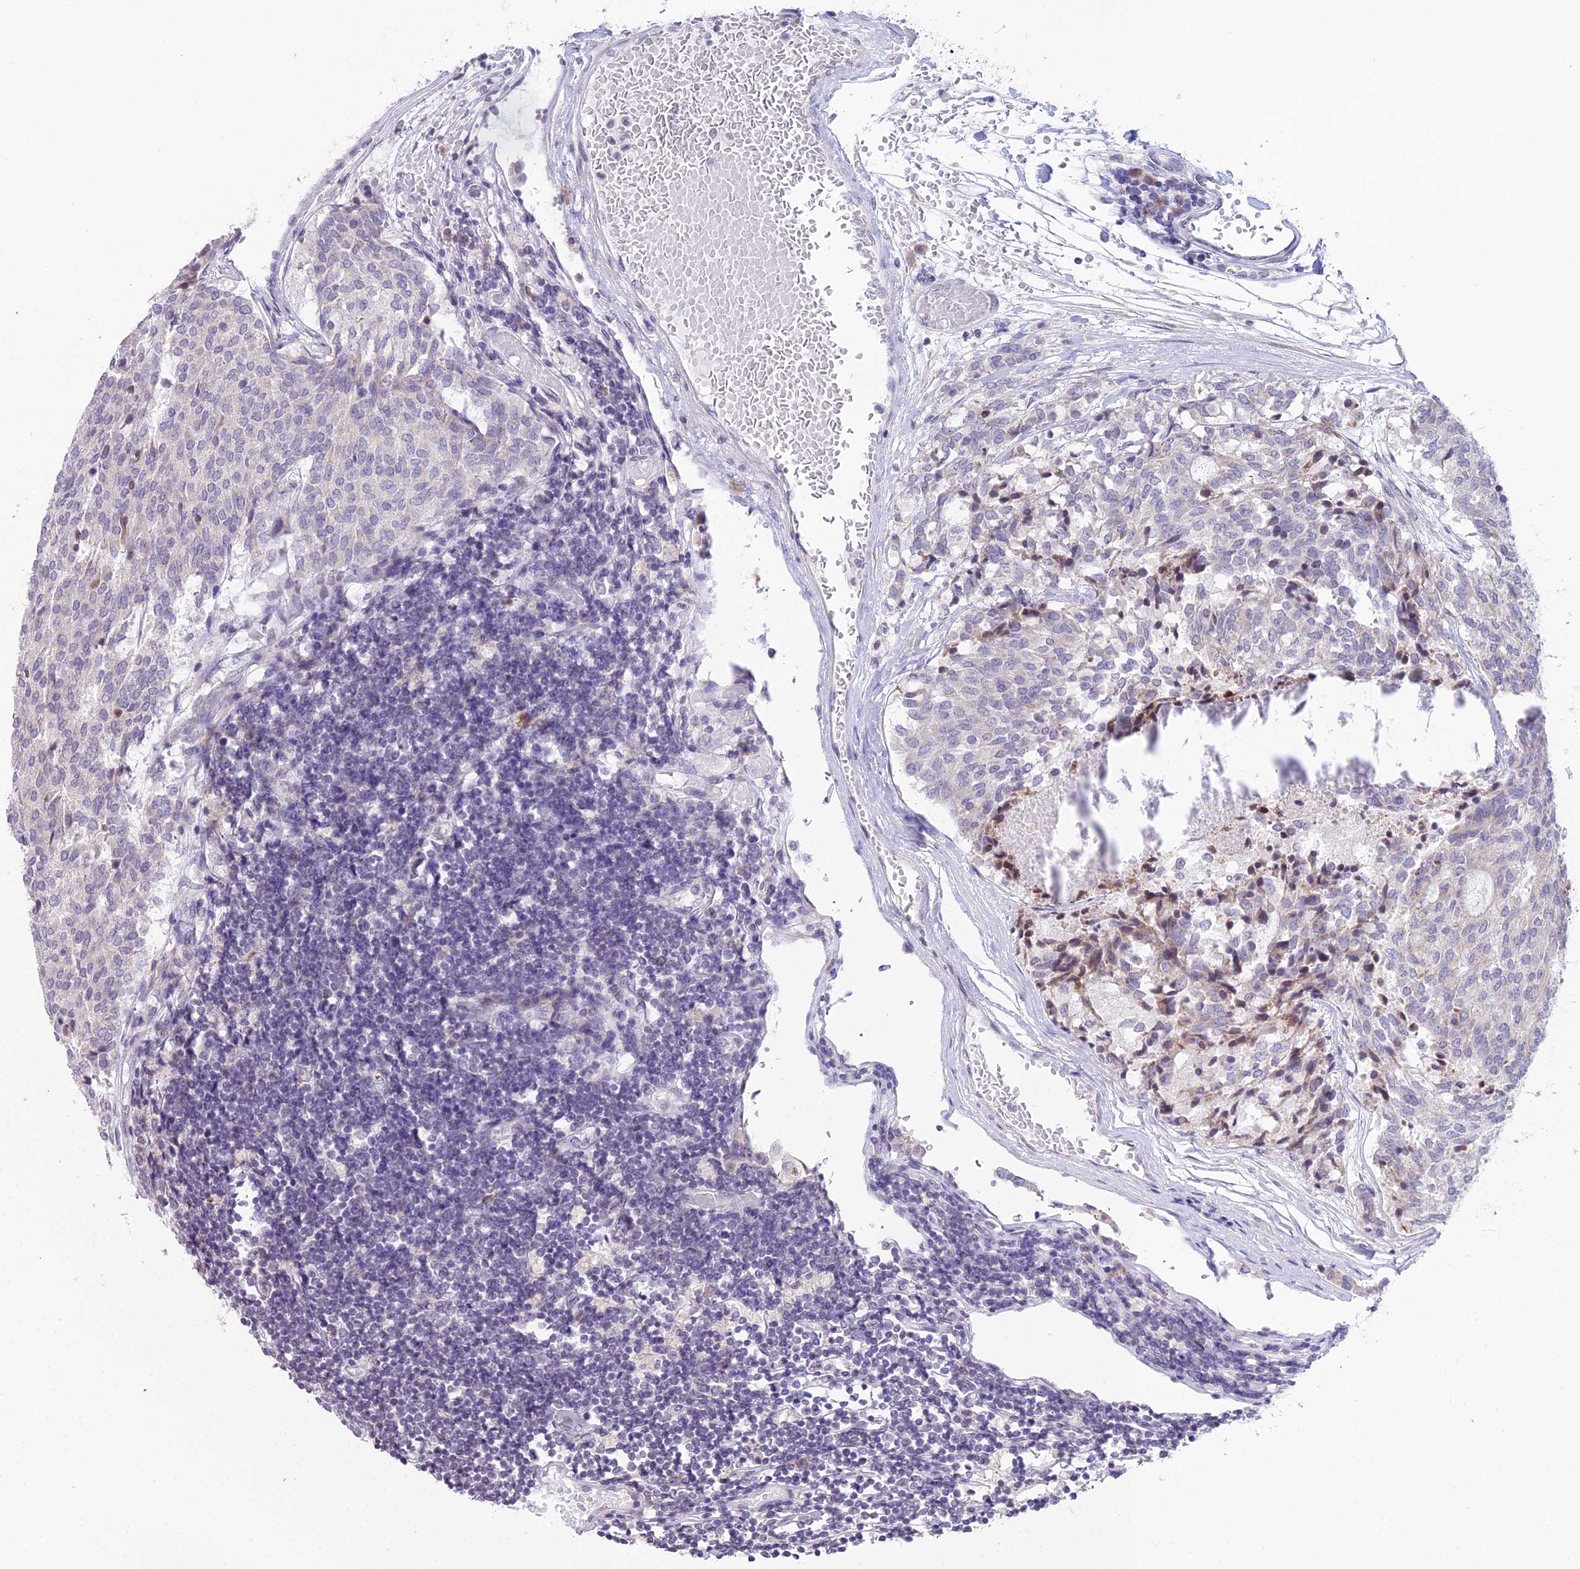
{"staining": {"intensity": "negative", "quantity": "none", "location": "none"}, "tissue": "carcinoid", "cell_type": "Tumor cells", "image_type": "cancer", "snomed": [{"axis": "morphology", "description": "Carcinoid, malignant, NOS"}, {"axis": "topography", "description": "Pancreas"}], "caption": "IHC histopathology image of neoplastic tissue: human carcinoid stained with DAB (3,3'-diaminobenzidine) shows no significant protein staining in tumor cells. The staining is performed using DAB brown chromogen with nuclei counter-stained in using hematoxylin.", "gene": "RPS26", "patient": {"sex": "female", "age": 54}}